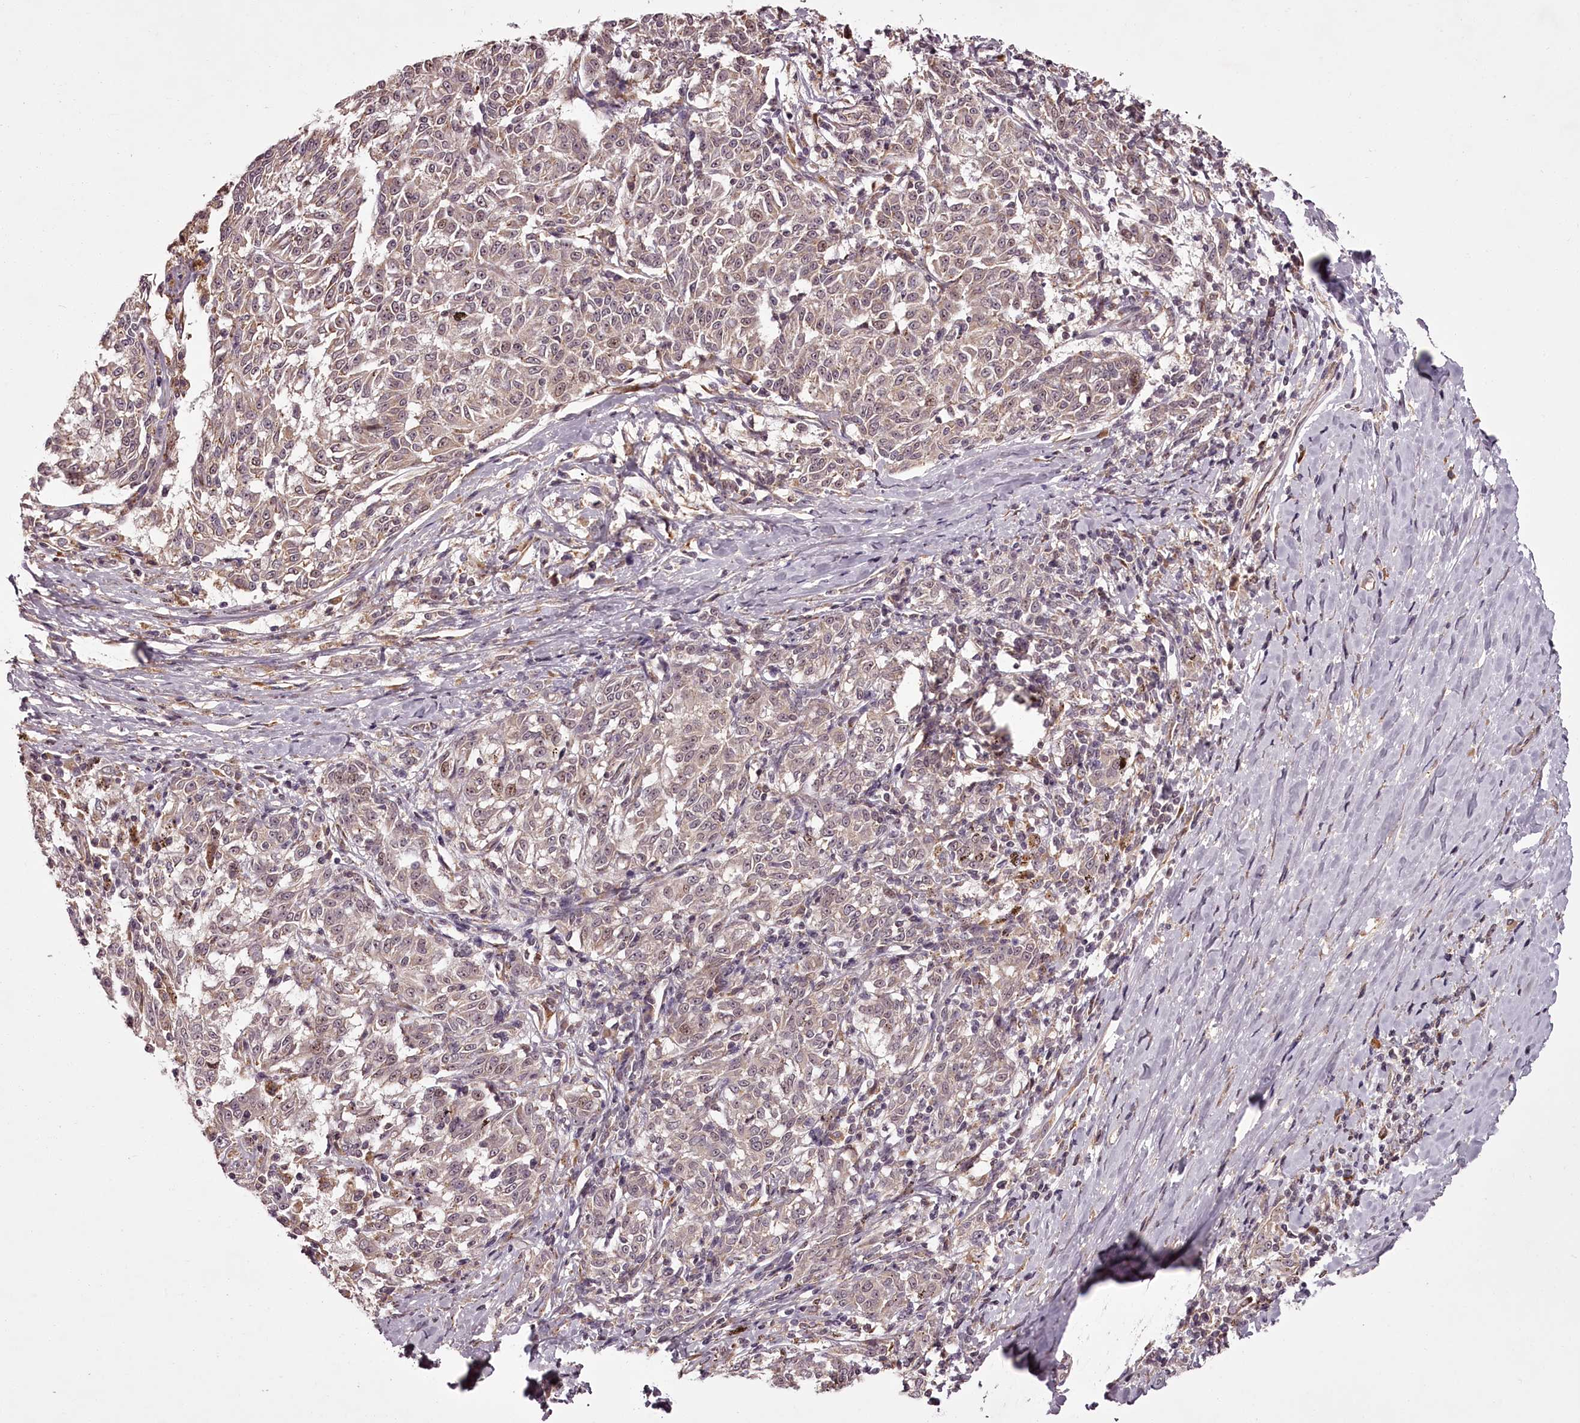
{"staining": {"intensity": "weak", "quantity": "<25%", "location": "nuclear"}, "tissue": "melanoma", "cell_type": "Tumor cells", "image_type": "cancer", "snomed": [{"axis": "morphology", "description": "Malignant melanoma, NOS"}, {"axis": "topography", "description": "Skin"}], "caption": "IHC image of neoplastic tissue: human melanoma stained with DAB (3,3'-diaminobenzidine) demonstrates no significant protein expression in tumor cells.", "gene": "CCDC92", "patient": {"sex": "female", "age": 72}}